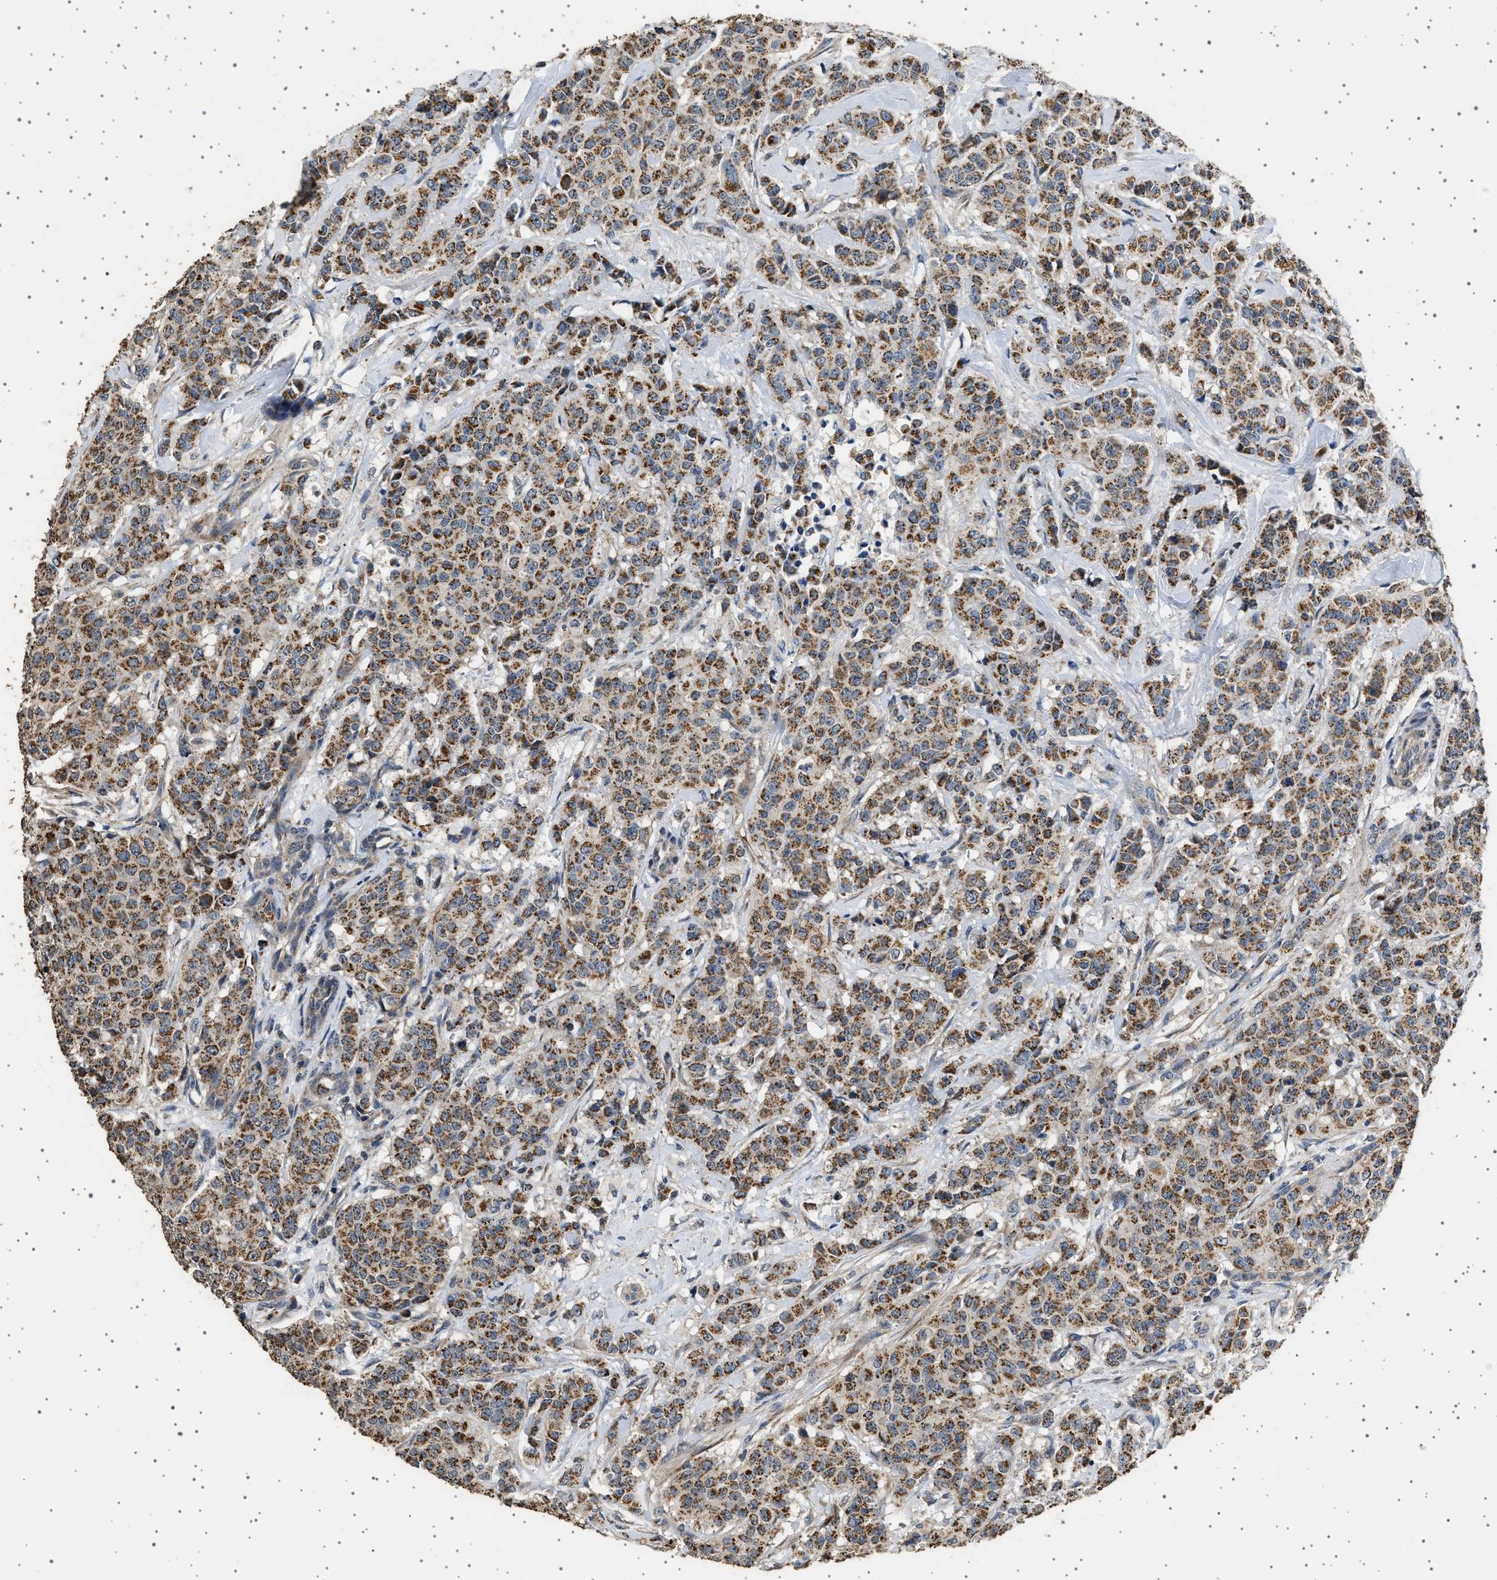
{"staining": {"intensity": "moderate", "quantity": ">75%", "location": "cytoplasmic/membranous"}, "tissue": "breast cancer", "cell_type": "Tumor cells", "image_type": "cancer", "snomed": [{"axis": "morphology", "description": "Normal tissue, NOS"}, {"axis": "morphology", "description": "Duct carcinoma"}, {"axis": "topography", "description": "Breast"}], "caption": "Immunohistochemistry (IHC) histopathology image of neoplastic tissue: human invasive ductal carcinoma (breast) stained using immunohistochemistry (IHC) displays medium levels of moderate protein expression localized specifically in the cytoplasmic/membranous of tumor cells, appearing as a cytoplasmic/membranous brown color.", "gene": "KCNA4", "patient": {"sex": "female", "age": 40}}